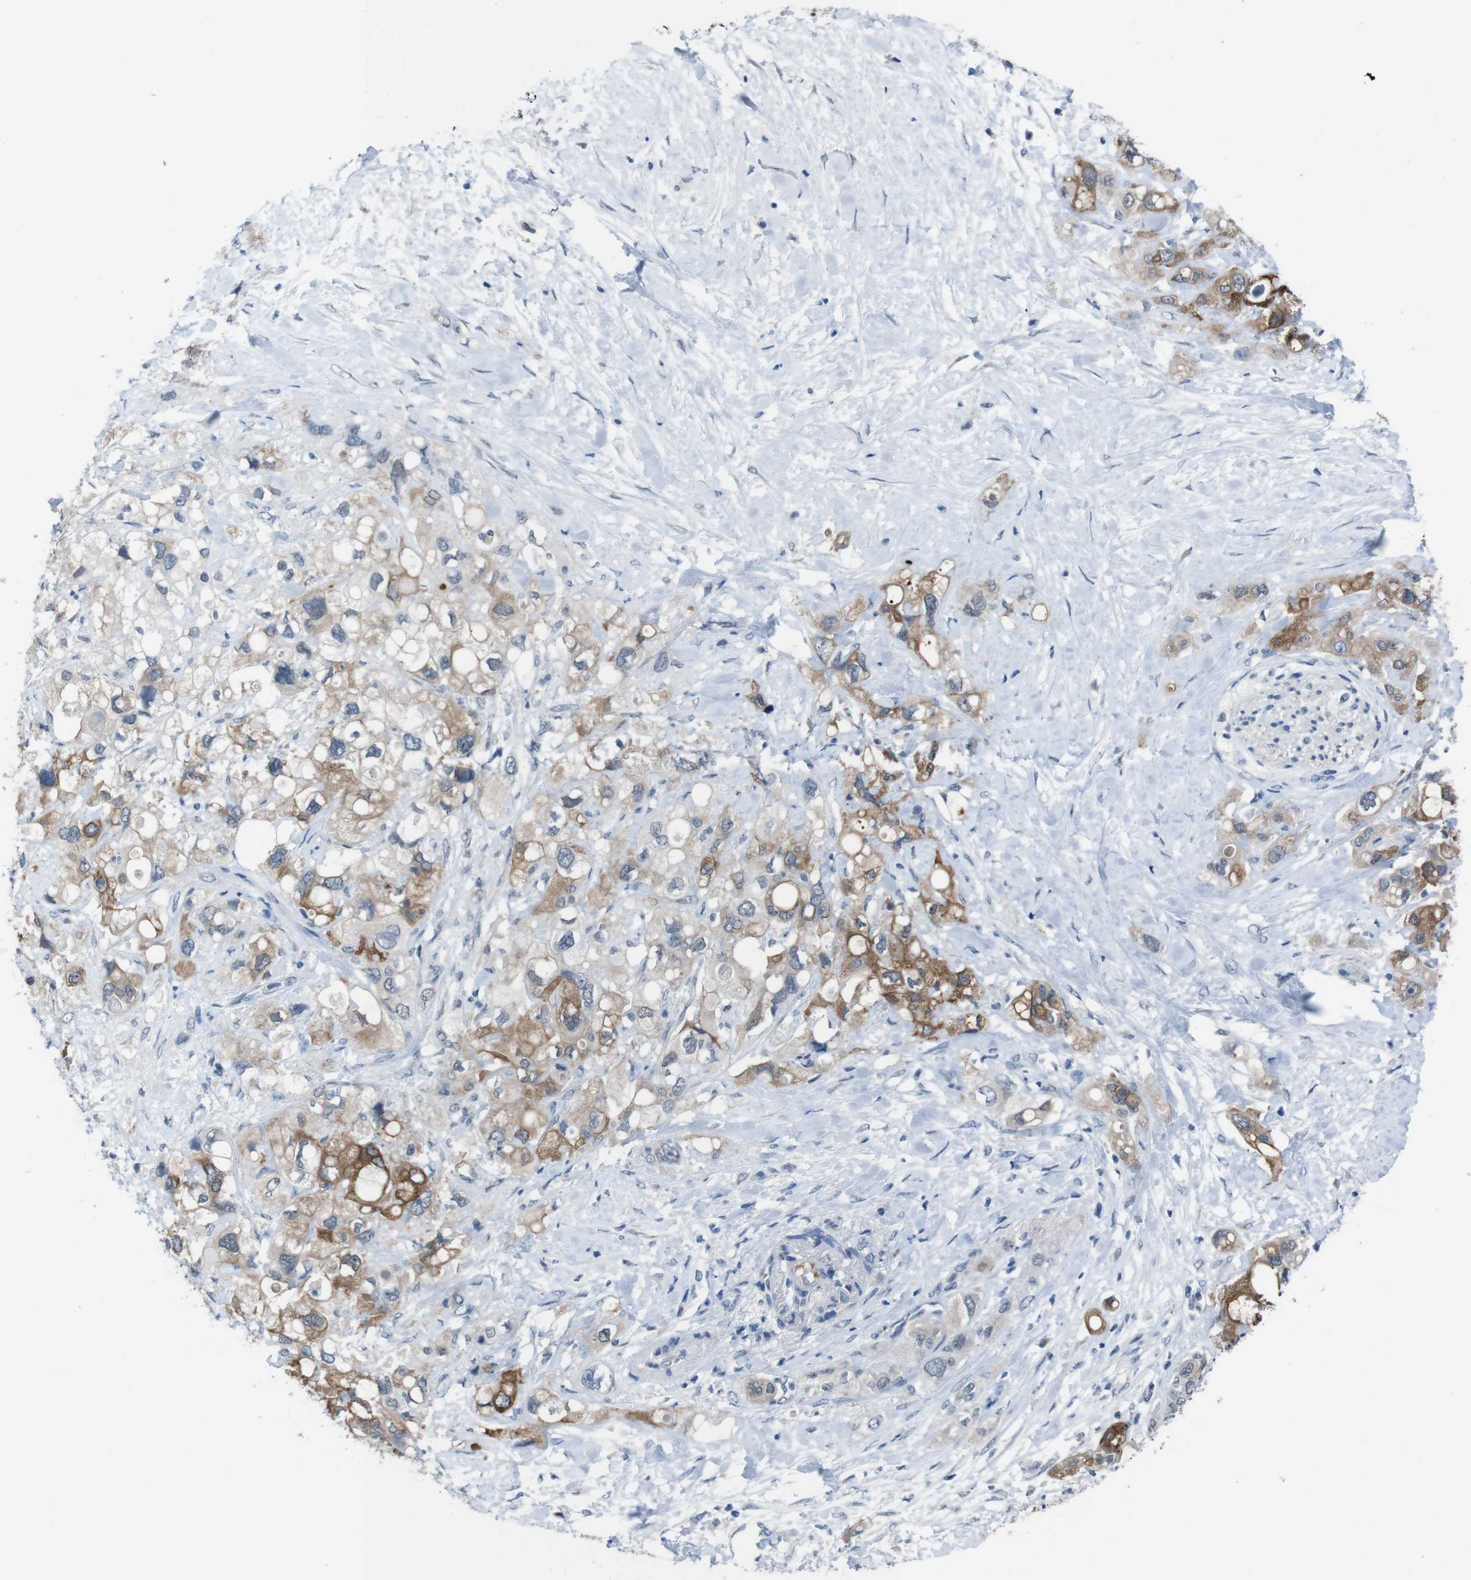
{"staining": {"intensity": "moderate", "quantity": ">75%", "location": "cytoplasmic/membranous"}, "tissue": "pancreatic cancer", "cell_type": "Tumor cells", "image_type": "cancer", "snomed": [{"axis": "morphology", "description": "Adenocarcinoma, NOS"}, {"axis": "topography", "description": "Pancreas"}], "caption": "Immunohistochemical staining of human pancreatic adenocarcinoma demonstrates medium levels of moderate cytoplasmic/membranous expression in about >75% of tumor cells. The staining was performed using DAB to visualize the protein expression in brown, while the nuclei were stained in blue with hematoxylin (Magnification: 20x).", "gene": "CDHR2", "patient": {"sex": "female", "age": 56}}